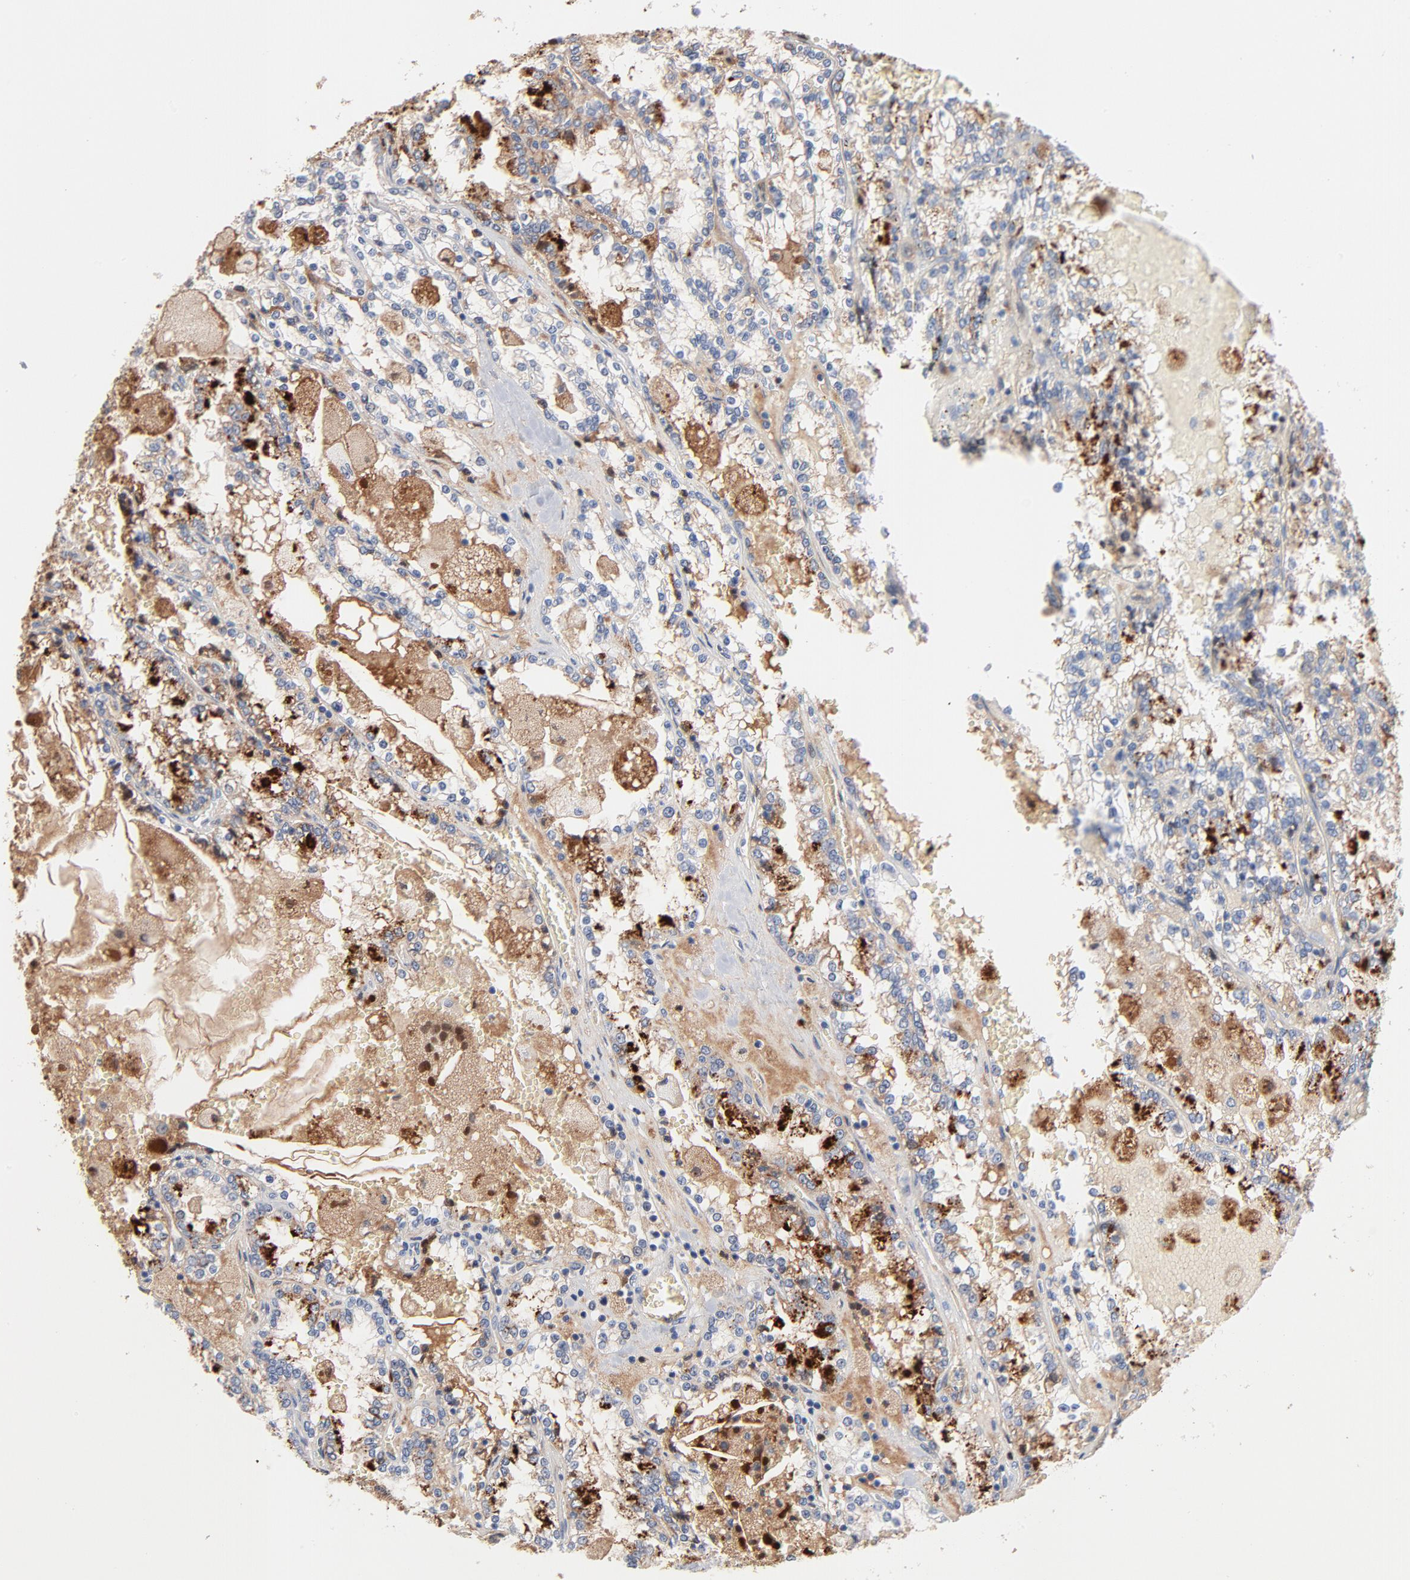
{"staining": {"intensity": "moderate", "quantity": "25%-75%", "location": "cytoplasmic/membranous"}, "tissue": "renal cancer", "cell_type": "Tumor cells", "image_type": "cancer", "snomed": [{"axis": "morphology", "description": "Adenocarcinoma, NOS"}, {"axis": "topography", "description": "Kidney"}], "caption": "Renal adenocarcinoma tissue shows moderate cytoplasmic/membranous positivity in about 25%-75% of tumor cells, visualized by immunohistochemistry.", "gene": "SERPINA4", "patient": {"sex": "female", "age": 56}}